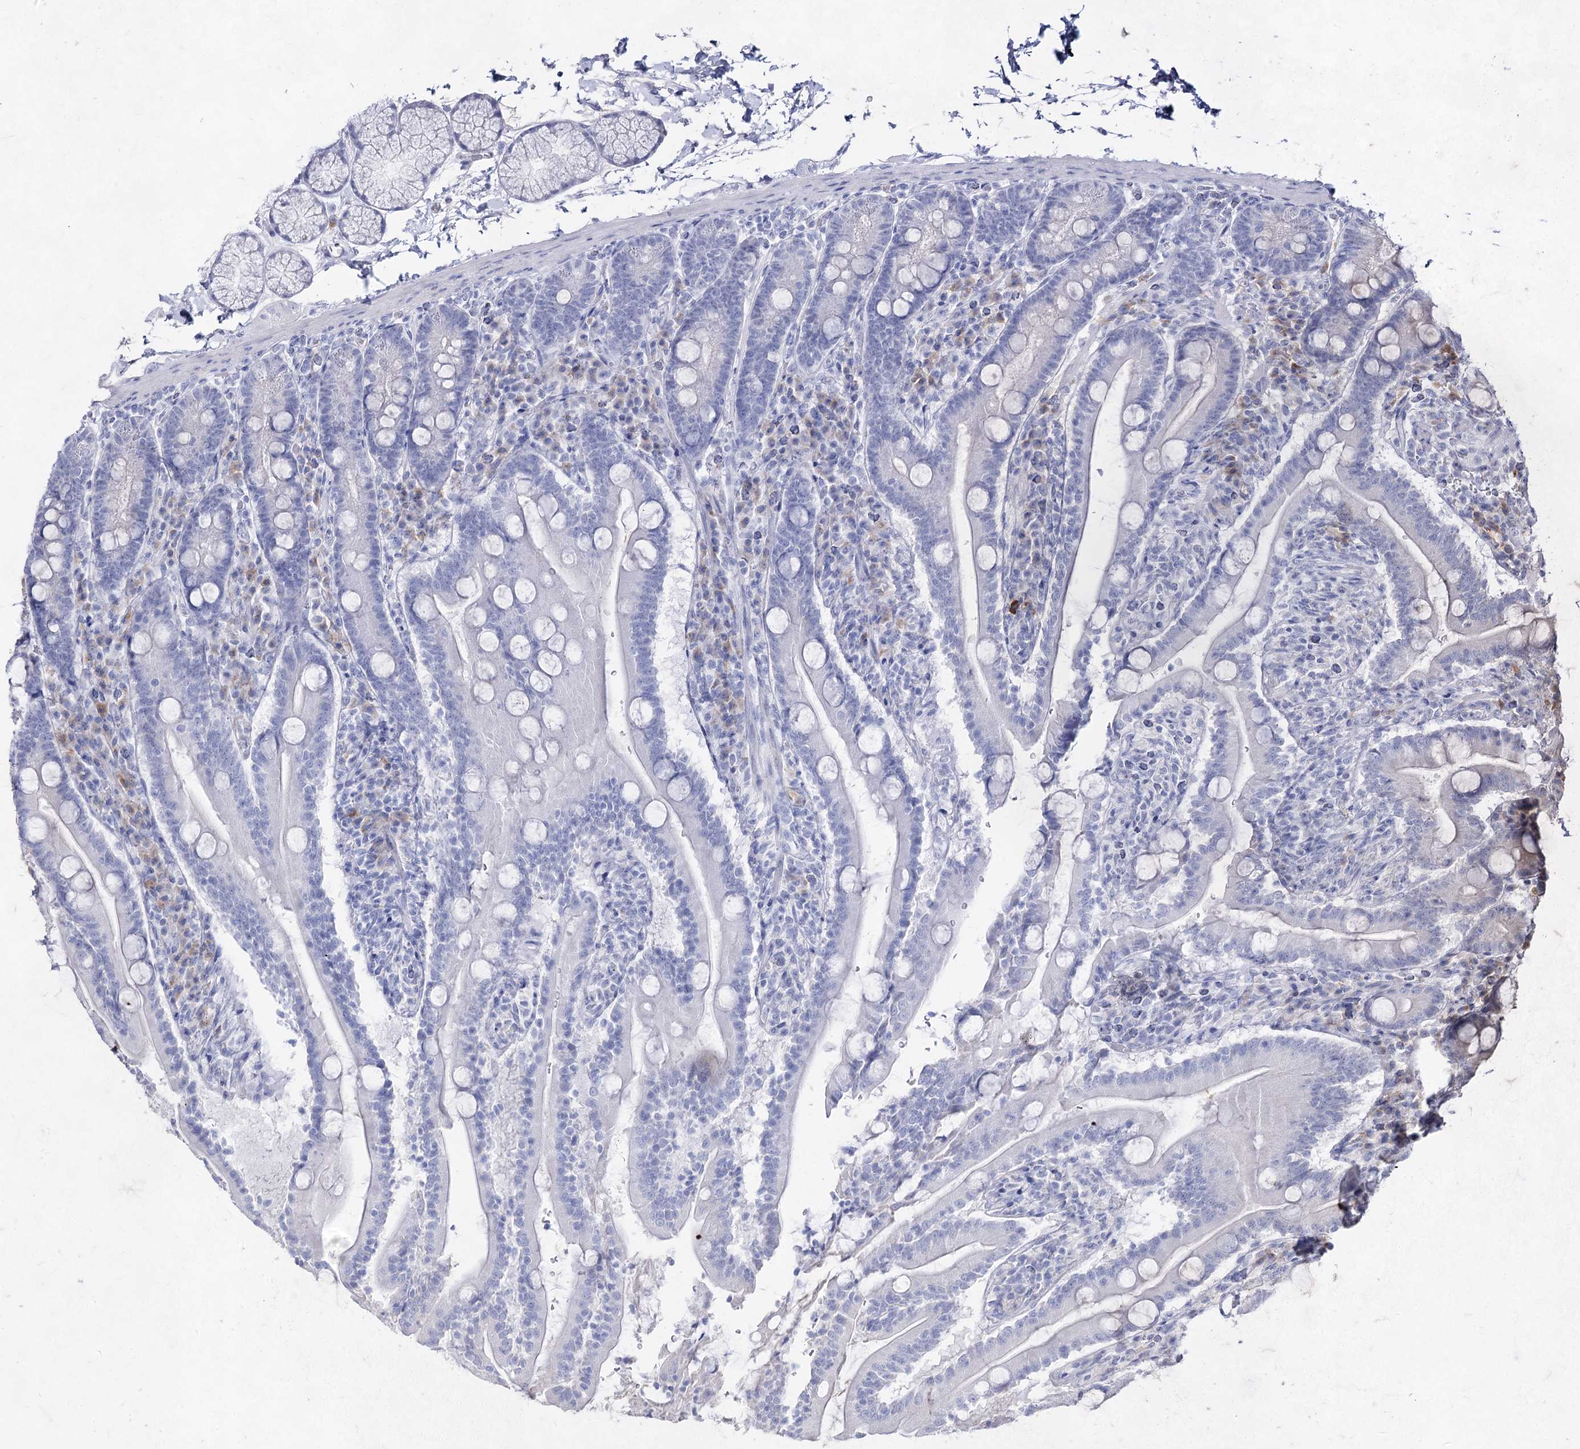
{"staining": {"intensity": "negative", "quantity": "none", "location": "none"}, "tissue": "duodenum", "cell_type": "Glandular cells", "image_type": "normal", "snomed": [{"axis": "morphology", "description": "Normal tissue, NOS"}, {"axis": "topography", "description": "Duodenum"}], "caption": "IHC micrograph of unremarkable duodenum: duodenum stained with DAB (3,3'-diaminobenzidine) shows no significant protein staining in glandular cells. The staining was performed using DAB (3,3'-diaminobenzidine) to visualize the protein expression in brown, while the nuclei were stained in blue with hematoxylin (Magnification: 20x).", "gene": "ACRV1", "patient": {"sex": "male", "age": 35}}